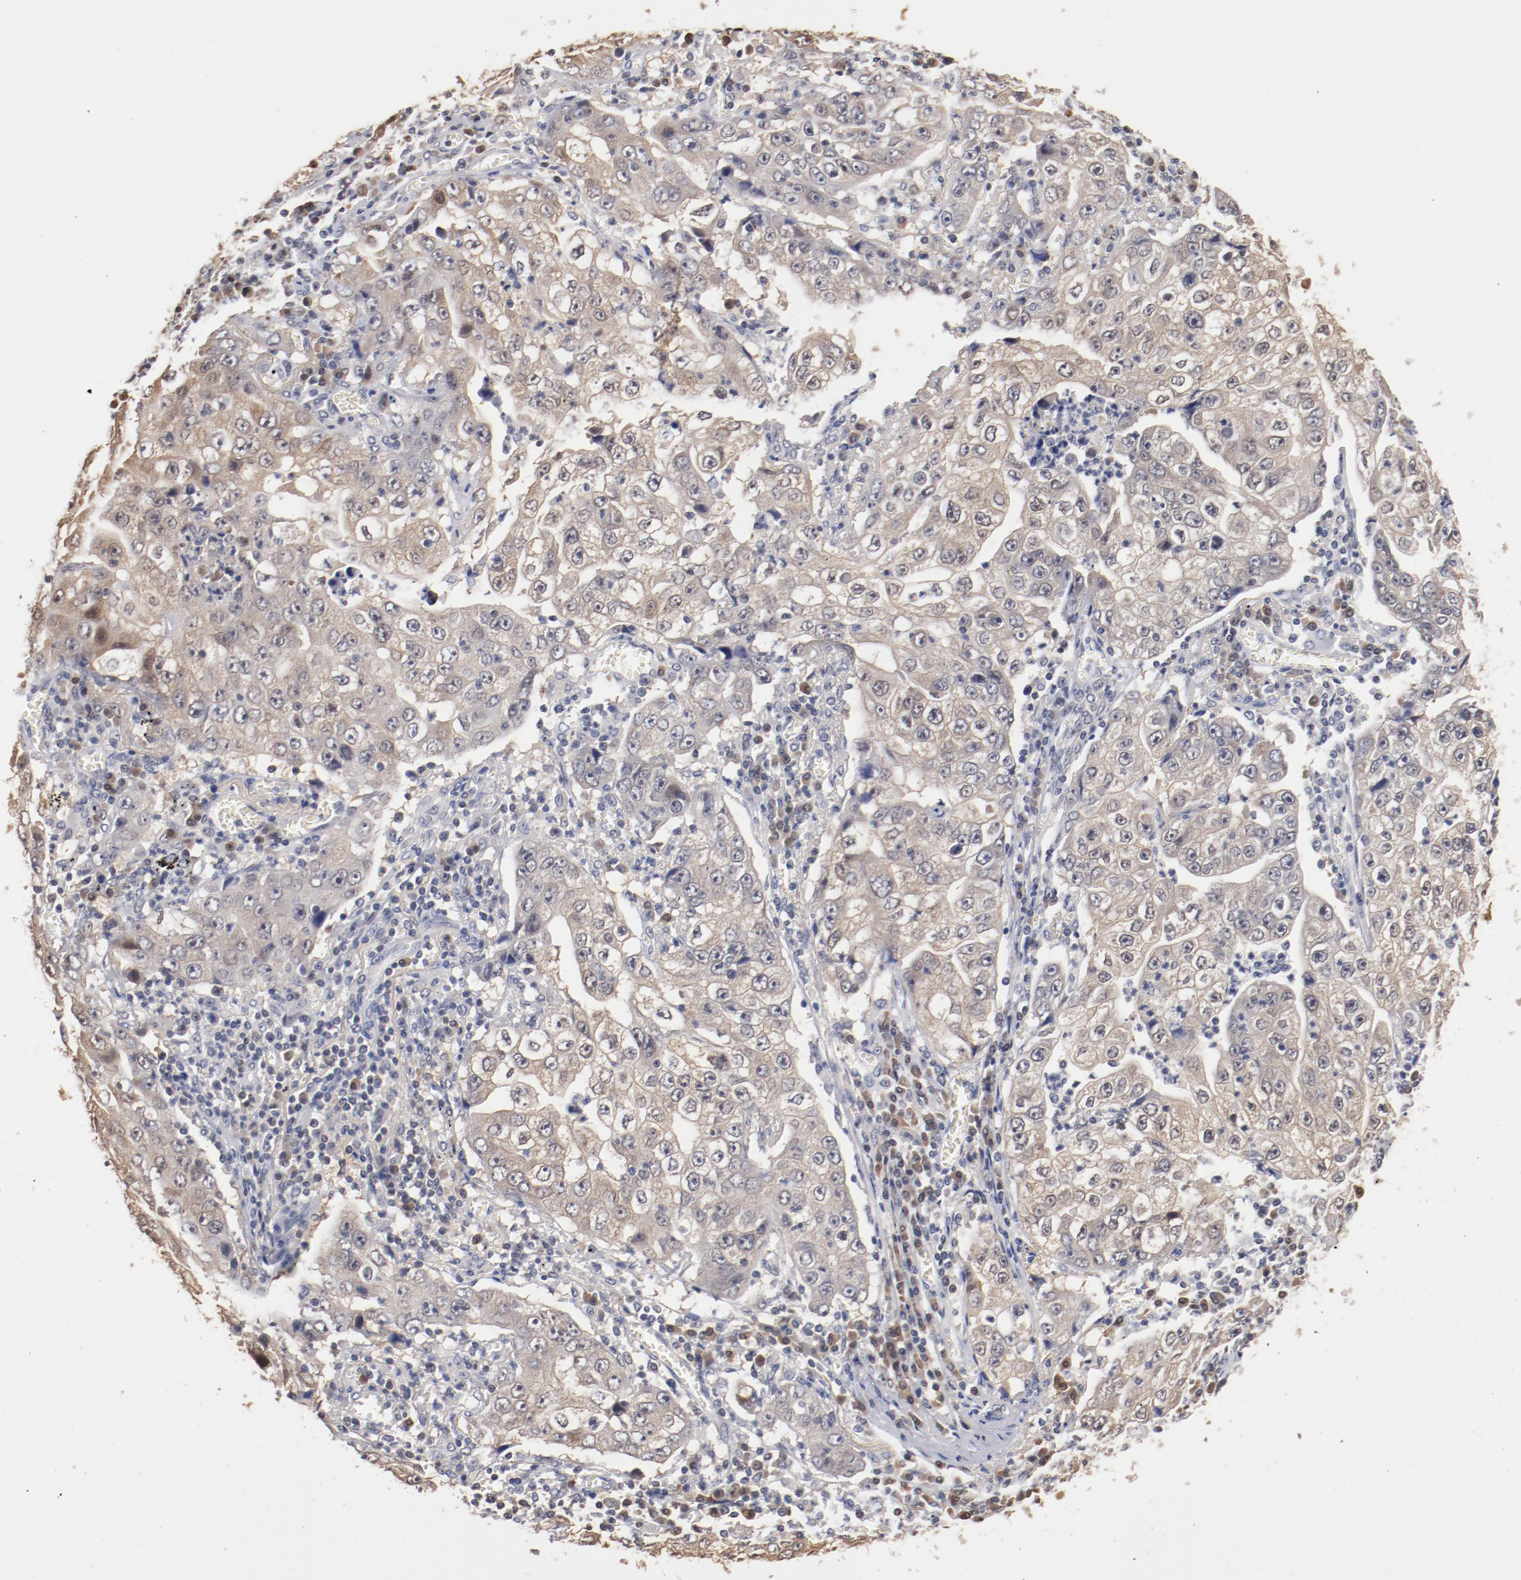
{"staining": {"intensity": "weak", "quantity": "25%-75%", "location": "cytoplasmic/membranous"}, "tissue": "lung cancer", "cell_type": "Tumor cells", "image_type": "cancer", "snomed": [{"axis": "morphology", "description": "Squamous cell carcinoma, NOS"}, {"axis": "topography", "description": "Lung"}], "caption": "Protein analysis of lung squamous cell carcinoma tissue demonstrates weak cytoplasmic/membranous expression in about 25%-75% of tumor cells.", "gene": "MIF", "patient": {"sex": "male", "age": 64}}